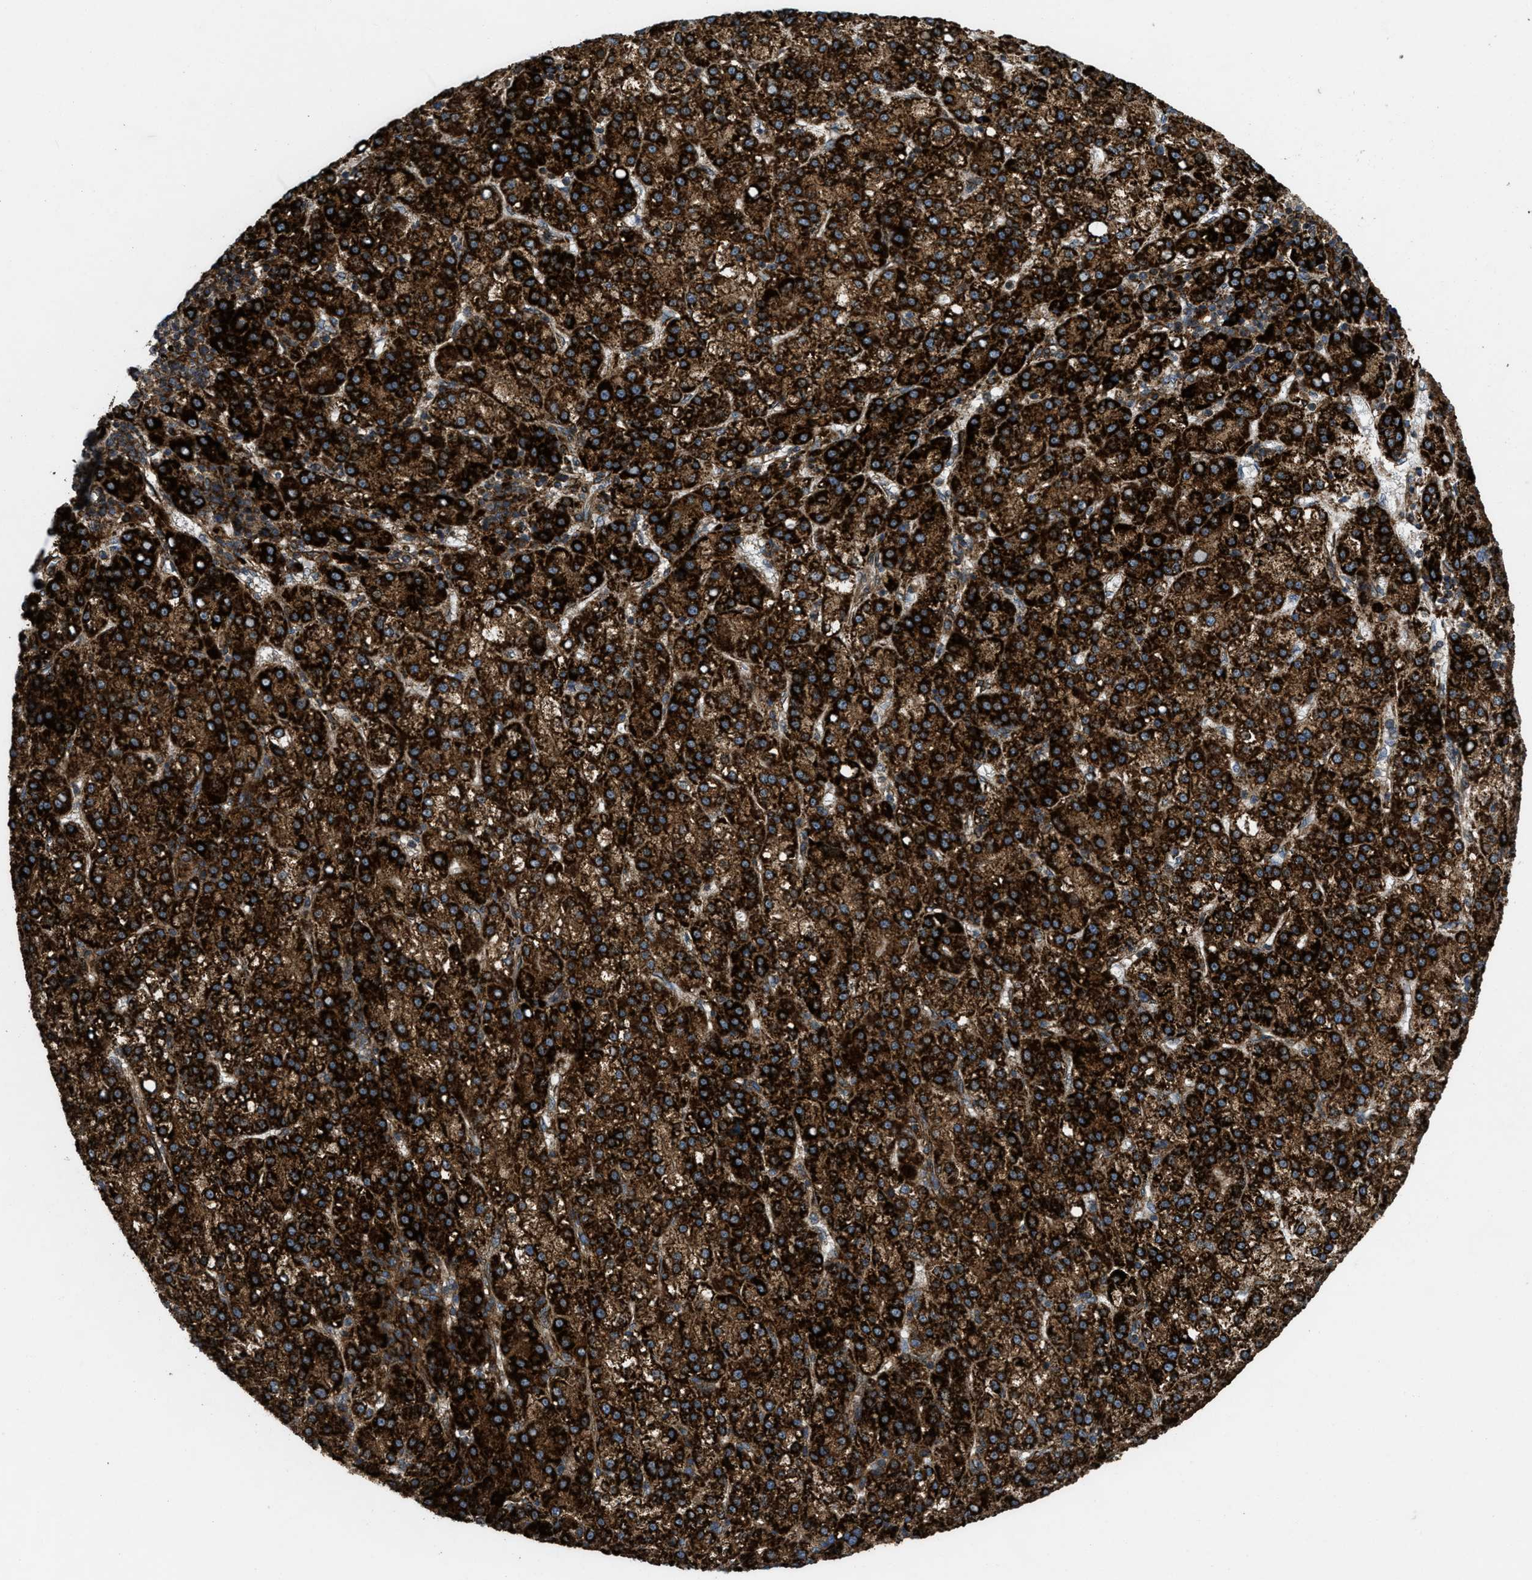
{"staining": {"intensity": "strong", "quantity": ">75%", "location": "cytoplasmic/membranous"}, "tissue": "liver cancer", "cell_type": "Tumor cells", "image_type": "cancer", "snomed": [{"axis": "morphology", "description": "Carcinoma, Hepatocellular, NOS"}, {"axis": "topography", "description": "Liver"}], "caption": "Strong cytoplasmic/membranous protein positivity is present in approximately >75% of tumor cells in liver hepatocellular carcinoma.", "gene": "PER3", "patient": {"sex": "female", "age": 58}}